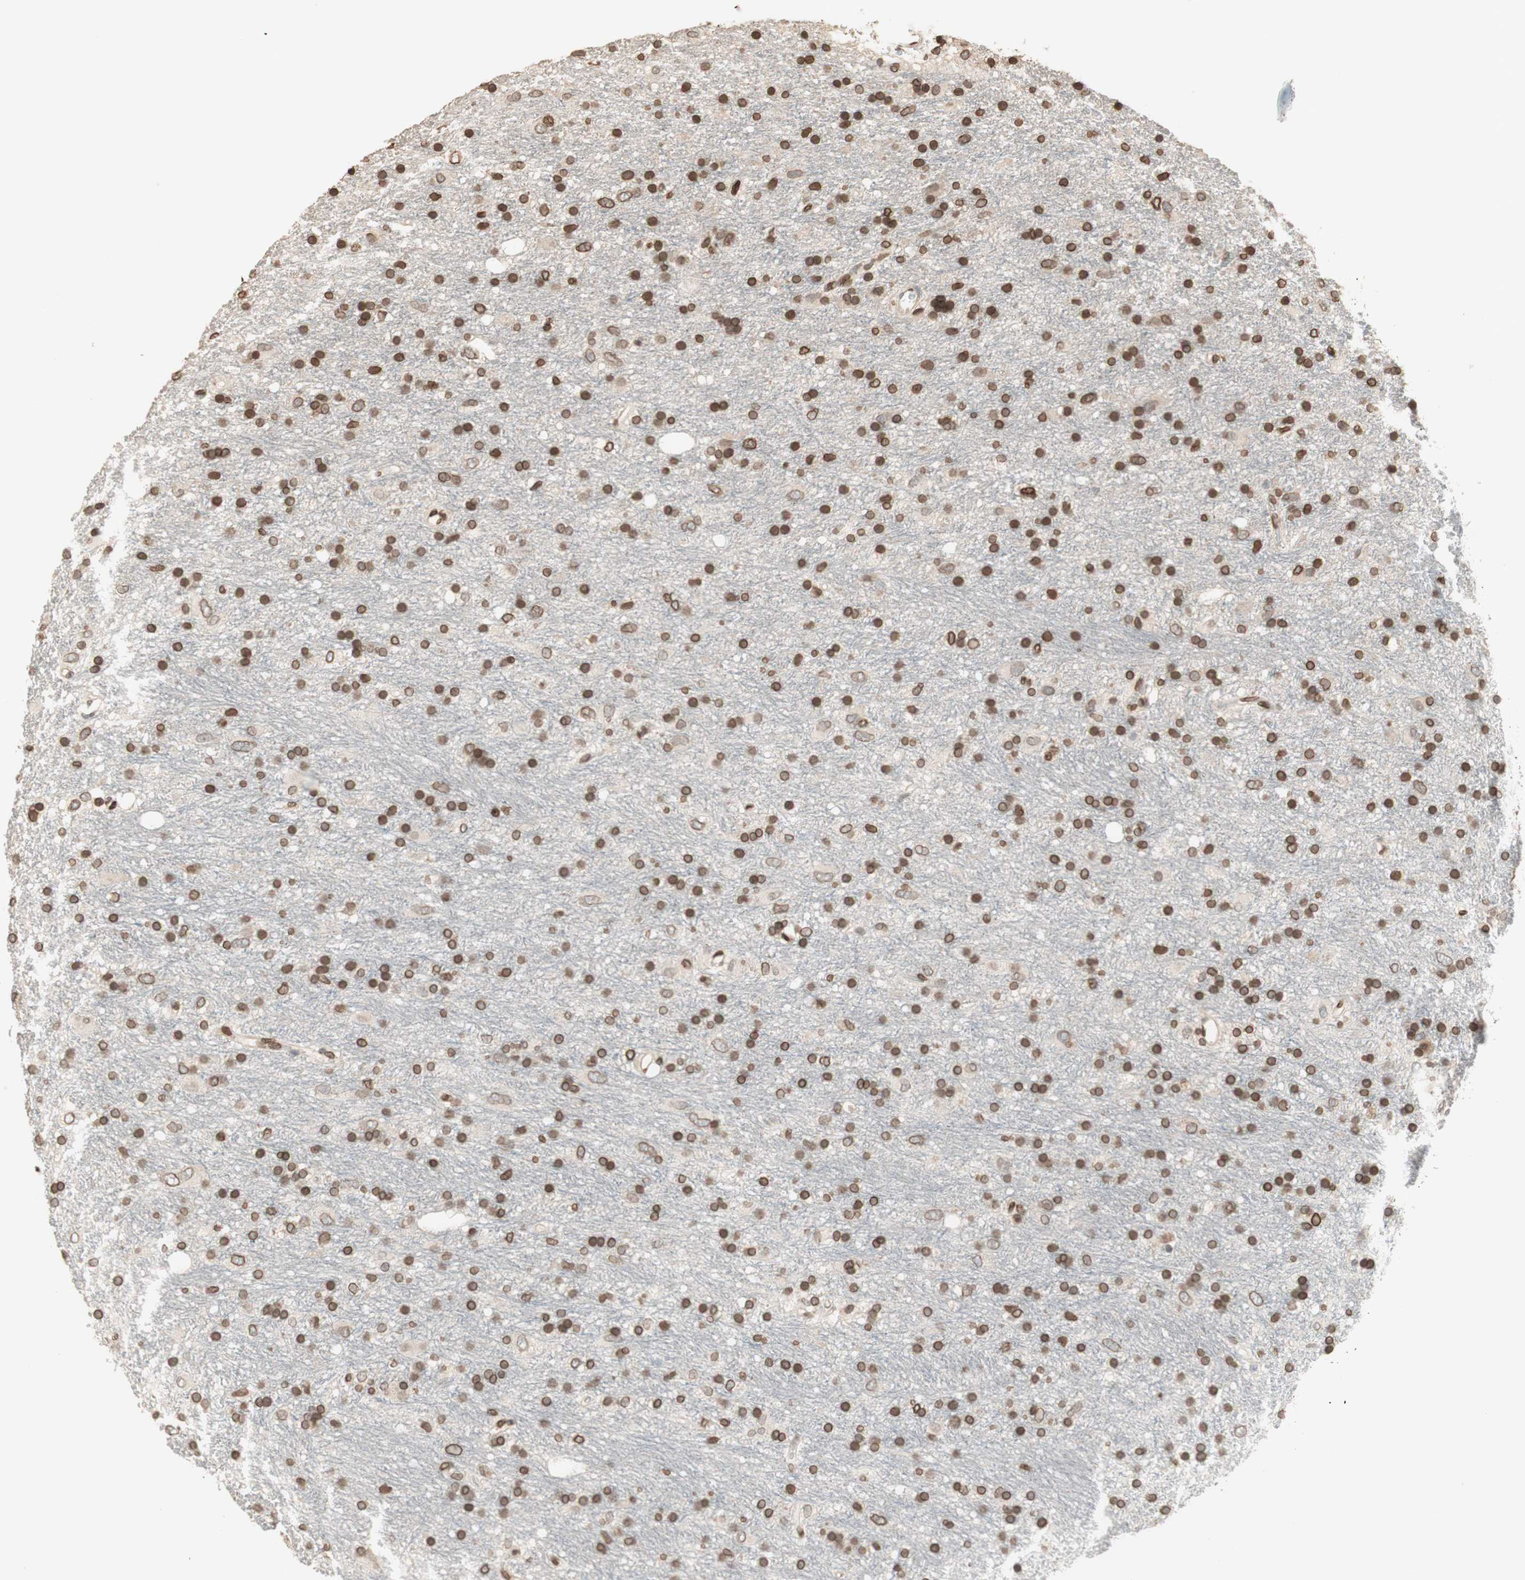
{"staining": {"intensity": "moderate", "quantity": ">75%", "location": "cytoplasmic/membranous,nuclear"}, "tissue": "glioma", "cell_type": "Tumor cells", "image_type": "cancer", "snomed": [{"axis": "morphology", "description": "Glioma, malignant, Low grade"}, {"axis": "topography", "description": "Brain"}], "caption": "This is an image of immunohistochemistry (IHC) staining of malignant glioma (low-grade), which shows moderate expression in the cytoplasmic/membranous and nuclear of tumor cells.", "gene": "TMPO", "patient": {"sex": "male", "age": 77}}